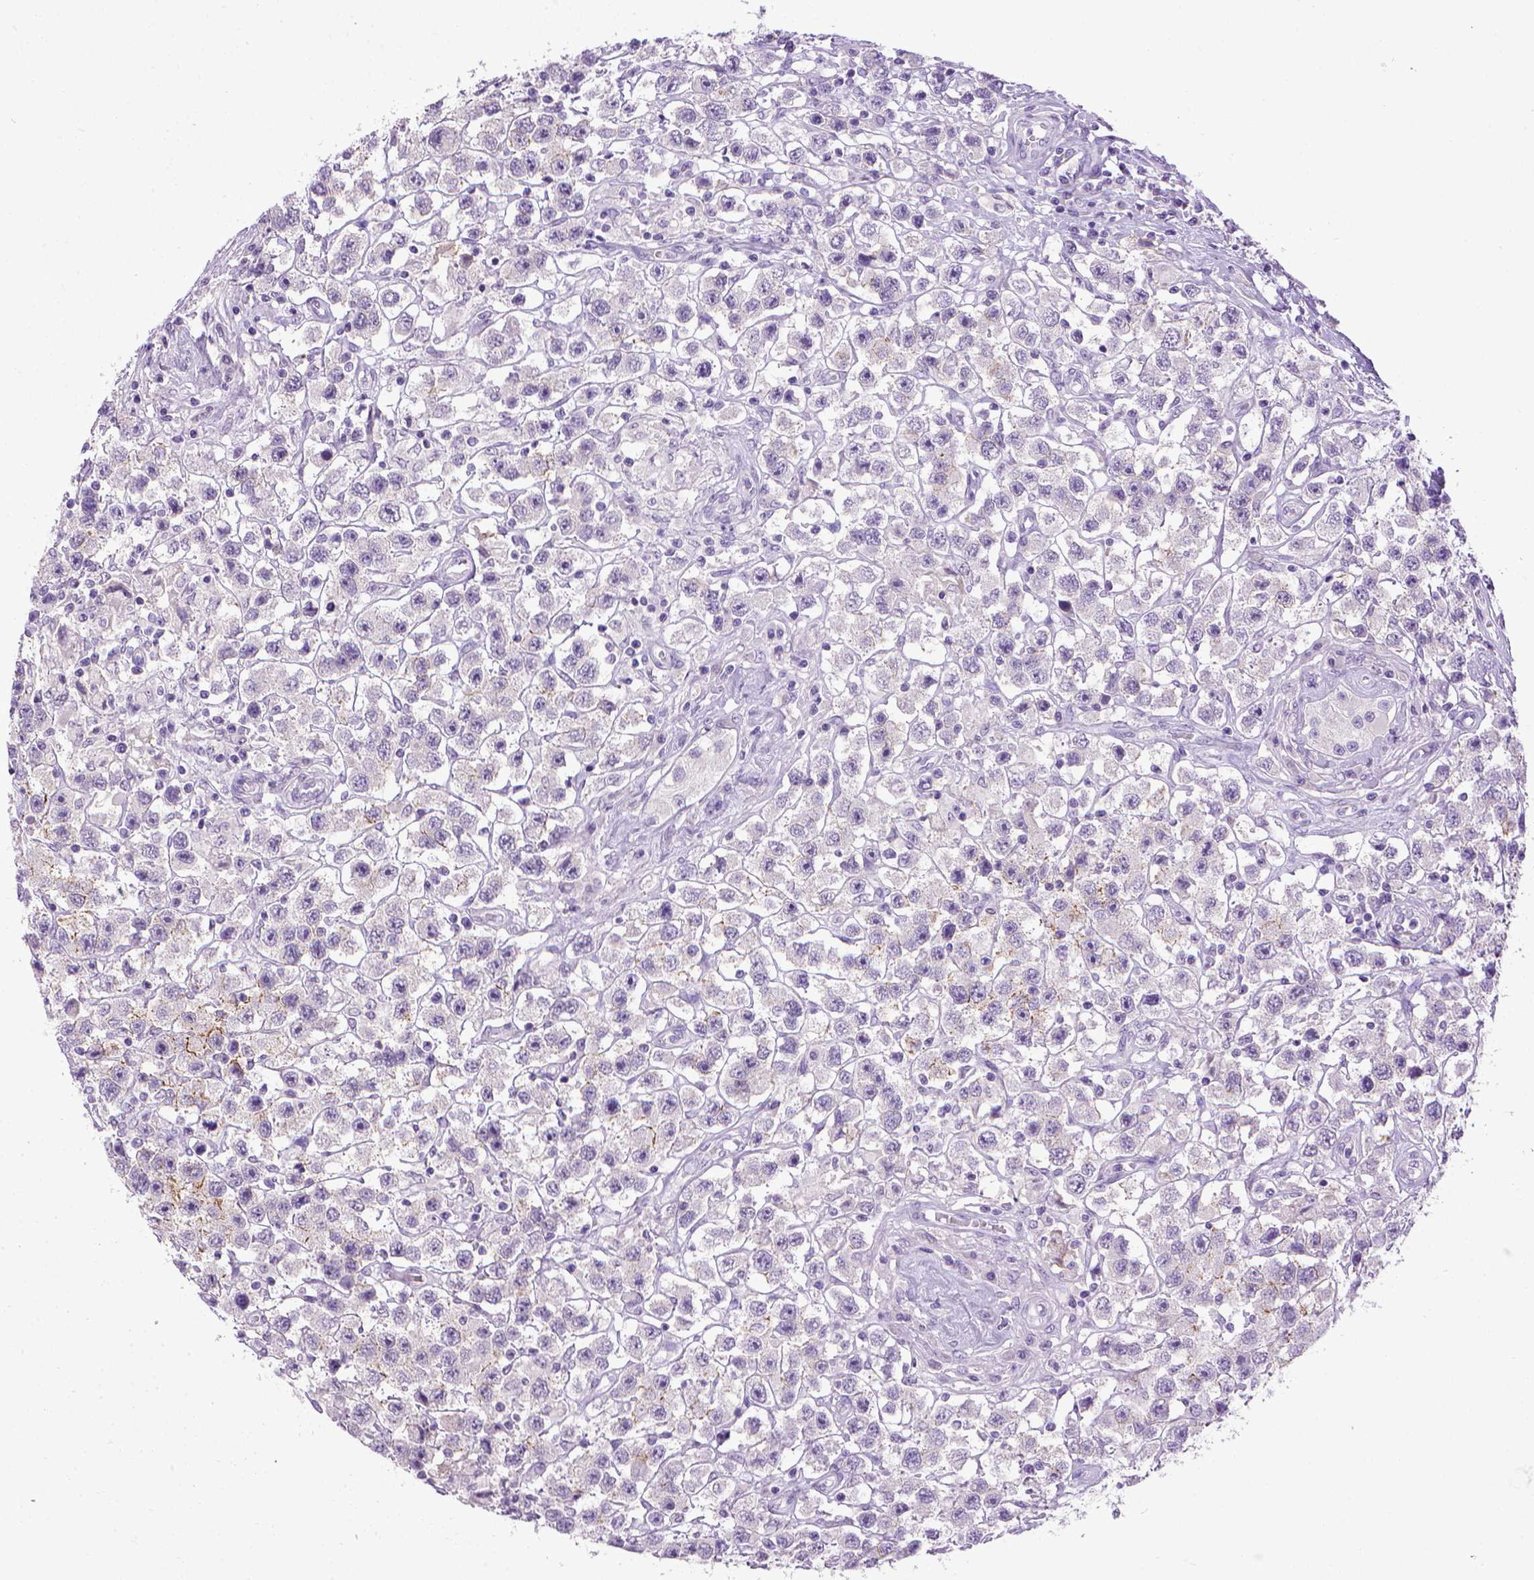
{"staining": {"intensity": "moderate", "quantity": "<25%", "location": "cytoplasmic/membranous"}, "tissue": "testis cancer", "cell_type": "Tumor cells", "image_type": "cancer", "snomed": [{"axis": "morphology", "description": "Seminoma, NOS"}, {"axis": "topography", "description": "Testis"}], "caption": "Tumor cells reveal low levels of moderate cytoplasmic/membranous staining in approximately <25% of cells in testis cancer (seminoma).", "gene": "CDH1", "patient": {"sex": "male", "age": 45}}